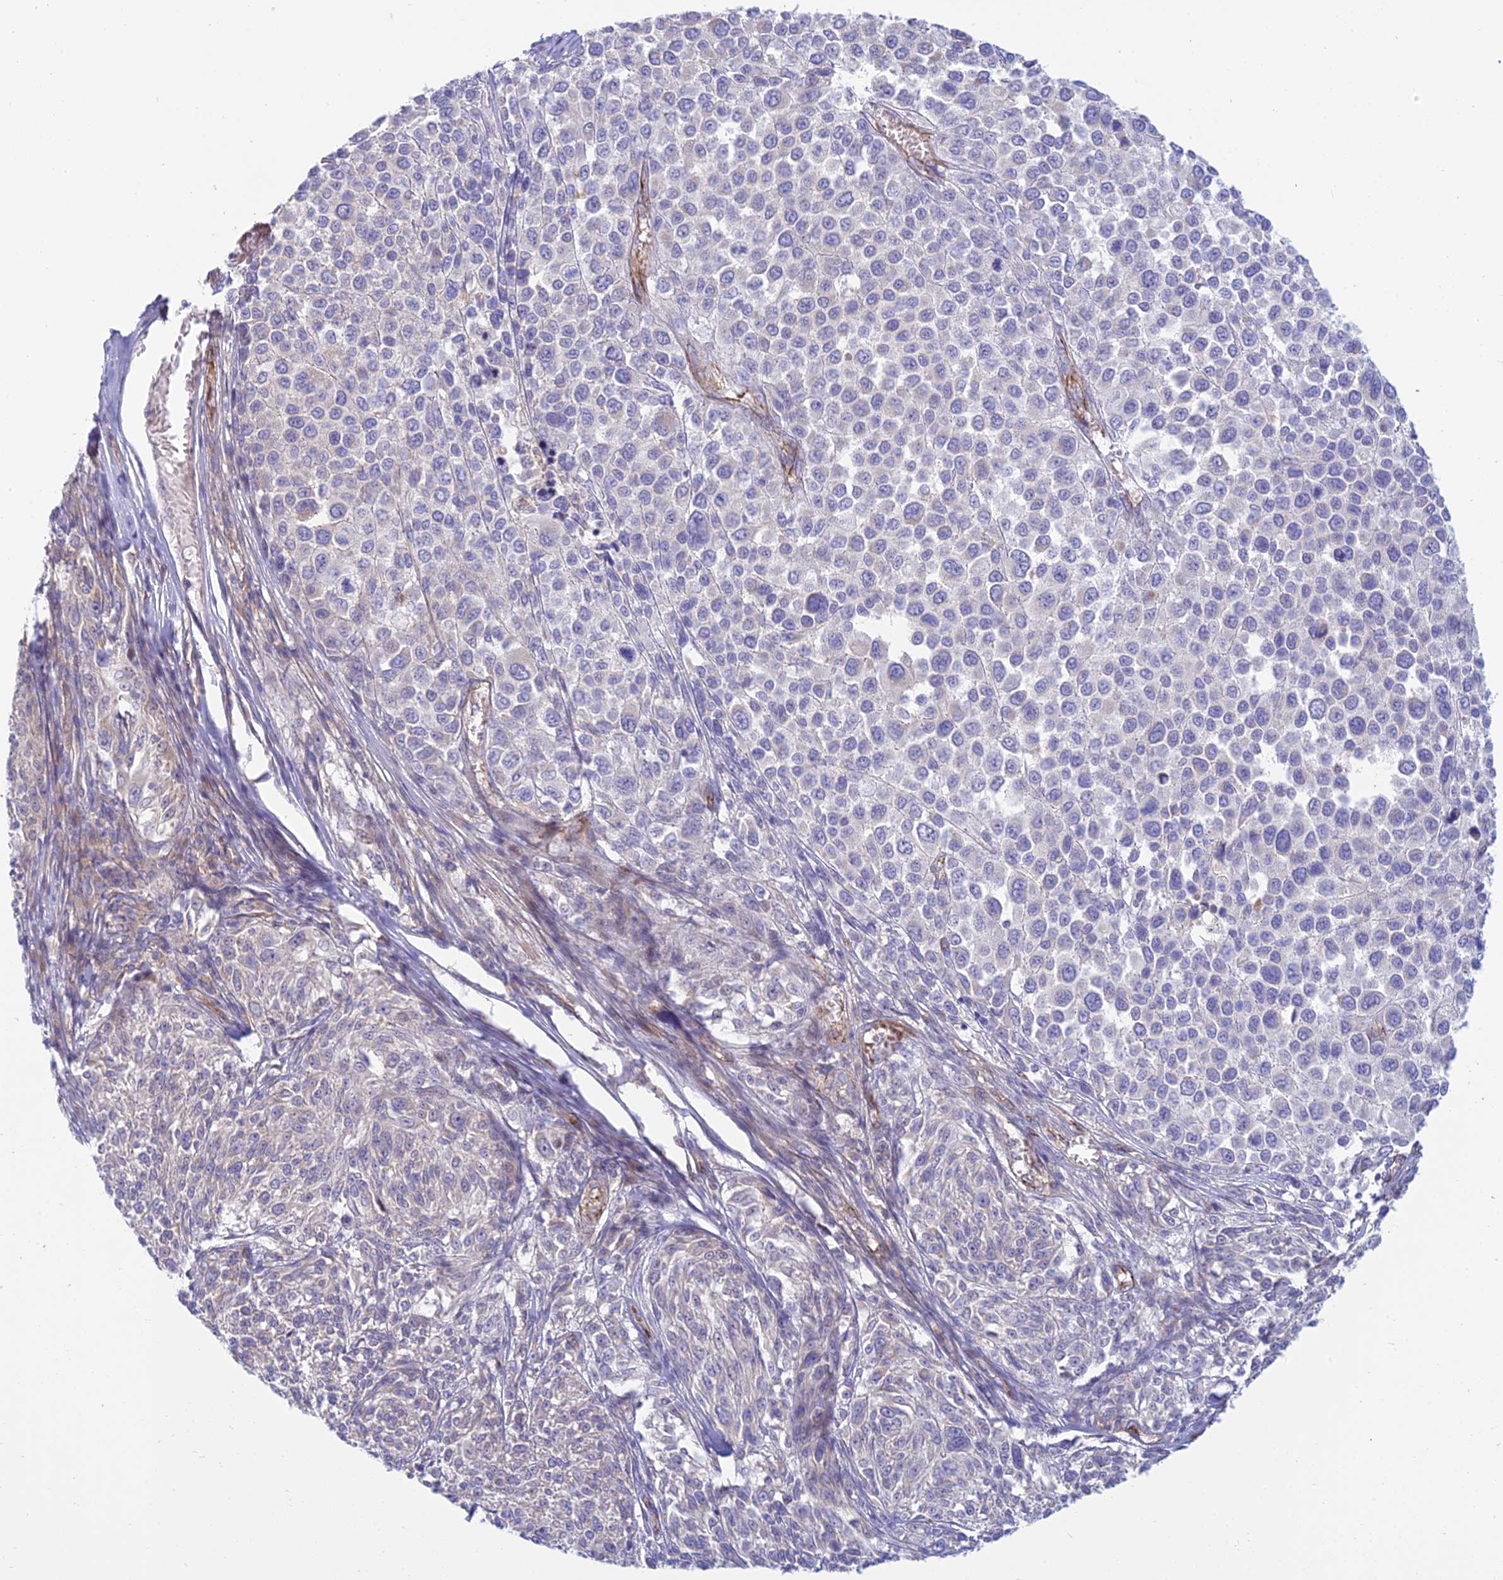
{"staining": {"intensity": "moderate", "quantity": "<25%", "location": "cytoplasmic/membranous"}, "tissue": "melanoma", "cell_type": "Tumor cells", "image_type": "cancer", "snomed": [{"axis": "morphology", "description": "Malignant melanoma, NOS"}, {"axis": "topography", "description": "Skin of trunk"}], "caption": "Immunohistochemical staining of human malignant melanoma demonstrates moderate cytoplasmic/membranous protein expression in approximately <25% of tumor cells. (IHC, brightfield microscopy, high magnification).", "gene": "DUS2", "patient": {"sex": "male", "age": 71}}